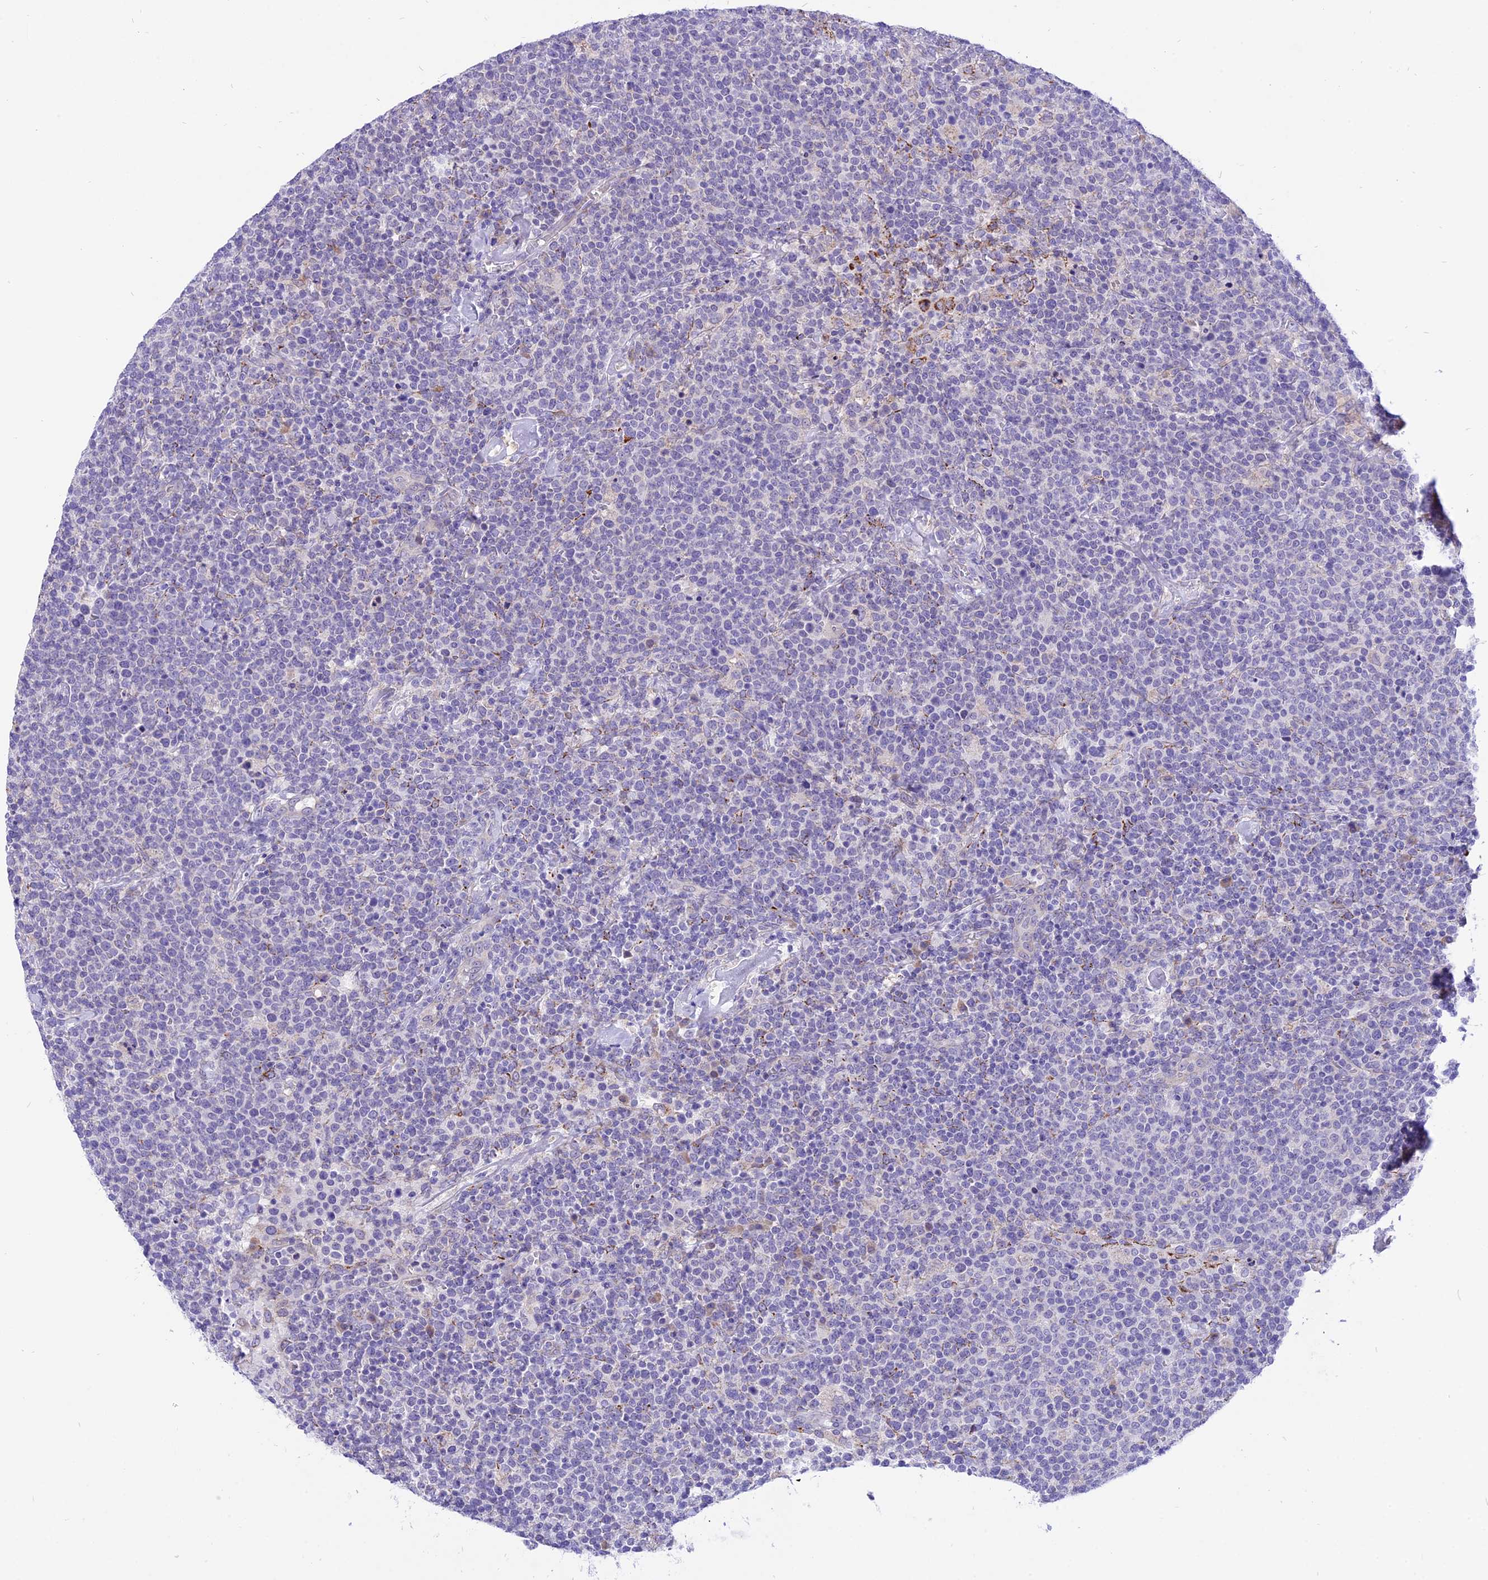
{"staining": {"intensity": "negative", "quantity": "none", "location": "none"}, "tissue": "lymphoma", "cell_type": "Tumor cells", "image_type": "cancer", "snomed": [{"axis": "morphology", "description": "Malignant lymphoma, non-Hodgkin's type, High grade"}, {"axis": "topography", "description": "Lymph node"}], "caption": "Tumor cells show no significant expression in lymphoma. (Stains: DAB IHC with hematoxylin counter stain, Microscopy: brightfield microscopy at high magnification).", "gene": "ARMCX6", "patient": {"sex": "male", "age": 61}}